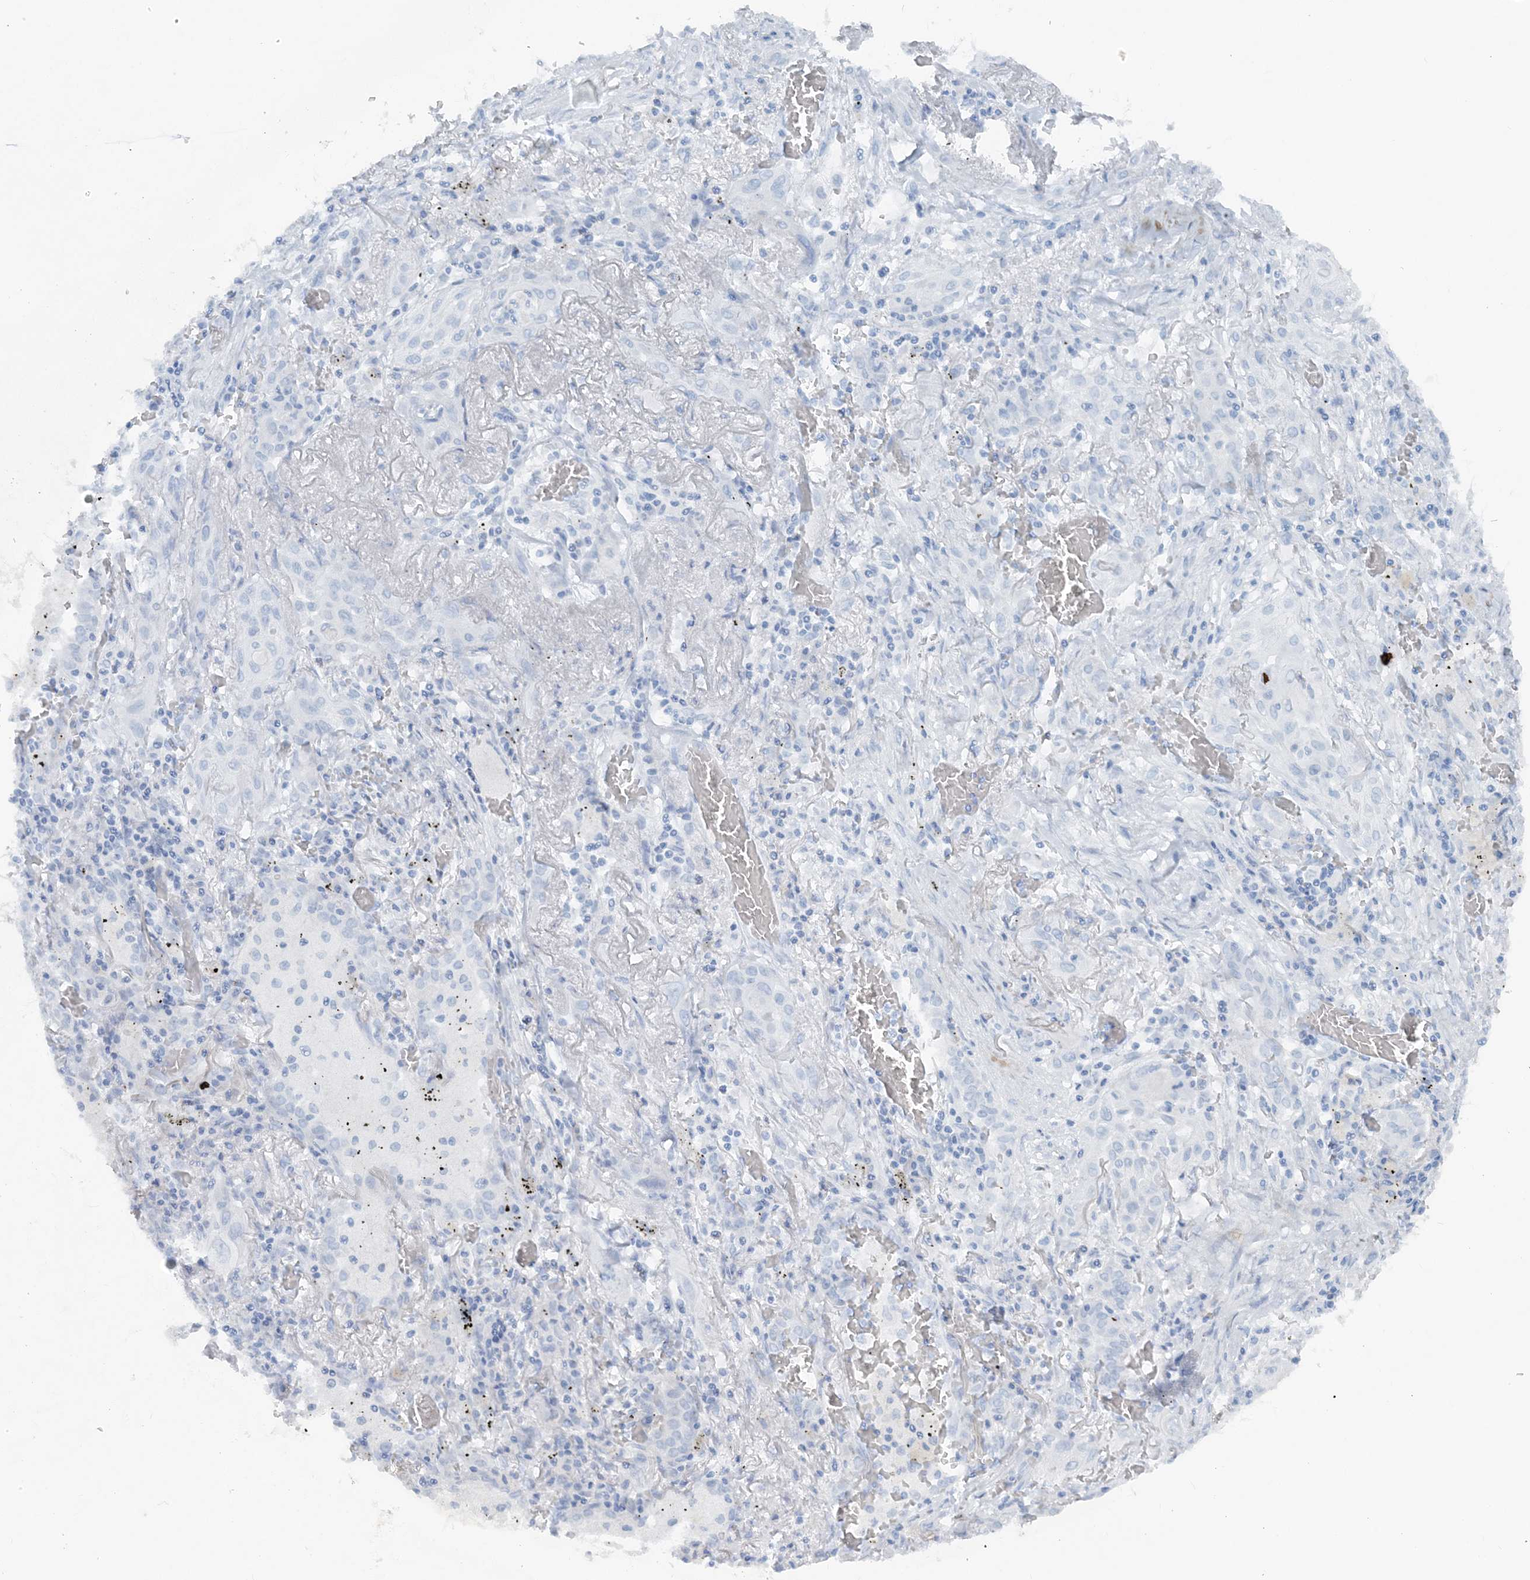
{"staining": {"intensity": "negative", "quantity": "none", "location": "none"}, "tissue": "lung cancer", "cell_type": "Tumor cells", "image_type": "cancer", "snomed": [{"axis": "morphology", "description": "Squamous cell carcinoma, NOS"}, {"axis": "topography", "description": "Lung"}], "caption": "The histopathology image demonstrates no staining of tumor cells in lung squamous cell carcinoma. Brightfield microscopy of immunohistochemistry stained with DAB (brown) and hematoxylin (blue), captured at high magnification.", "gene": "ATP11A", "patient": {"sex": "female", "age": 47}}